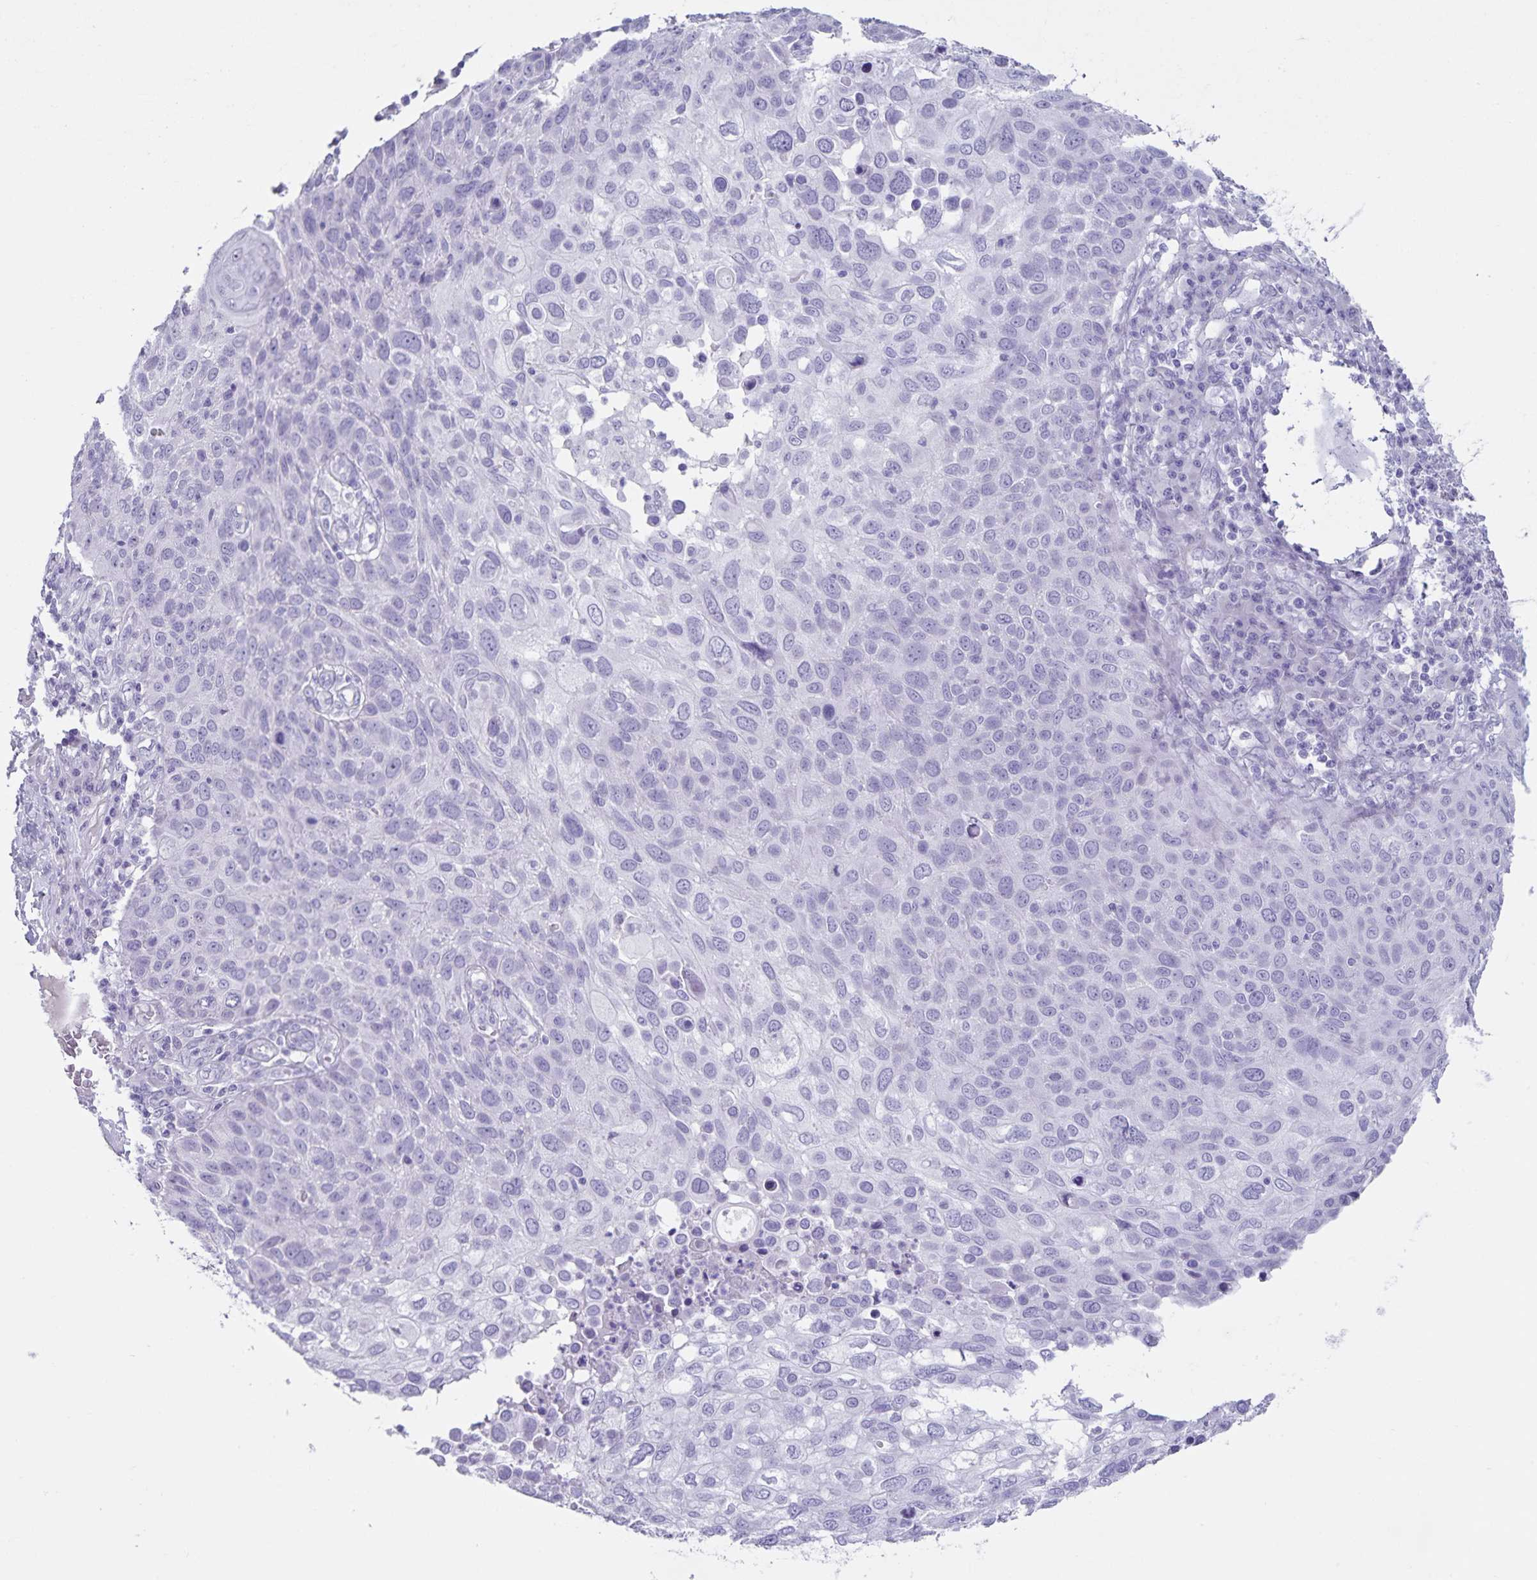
{"staining": {"intensity": "negative", "quantity": "none", "location": "none"}, "tissue": "skin cancer", "cell_type": "Tumor cells", "image_type": "cancer", "snomed": [{"axis": "morphology", "description": "Squamous cell carcinoma, NOS"}, {"axis": "topography", "description": "Skin"}], "caption": "Immunohistochemistry (IHC) histopathology image of neoplastic tissue: skin squamous cell carcinoma stained with DAB (3,3'-diaminobenzidine) shows no significant protein staining in tumor cells.", "gene": "C11orf42", "patient": {"sex": "male", "age": 87}}